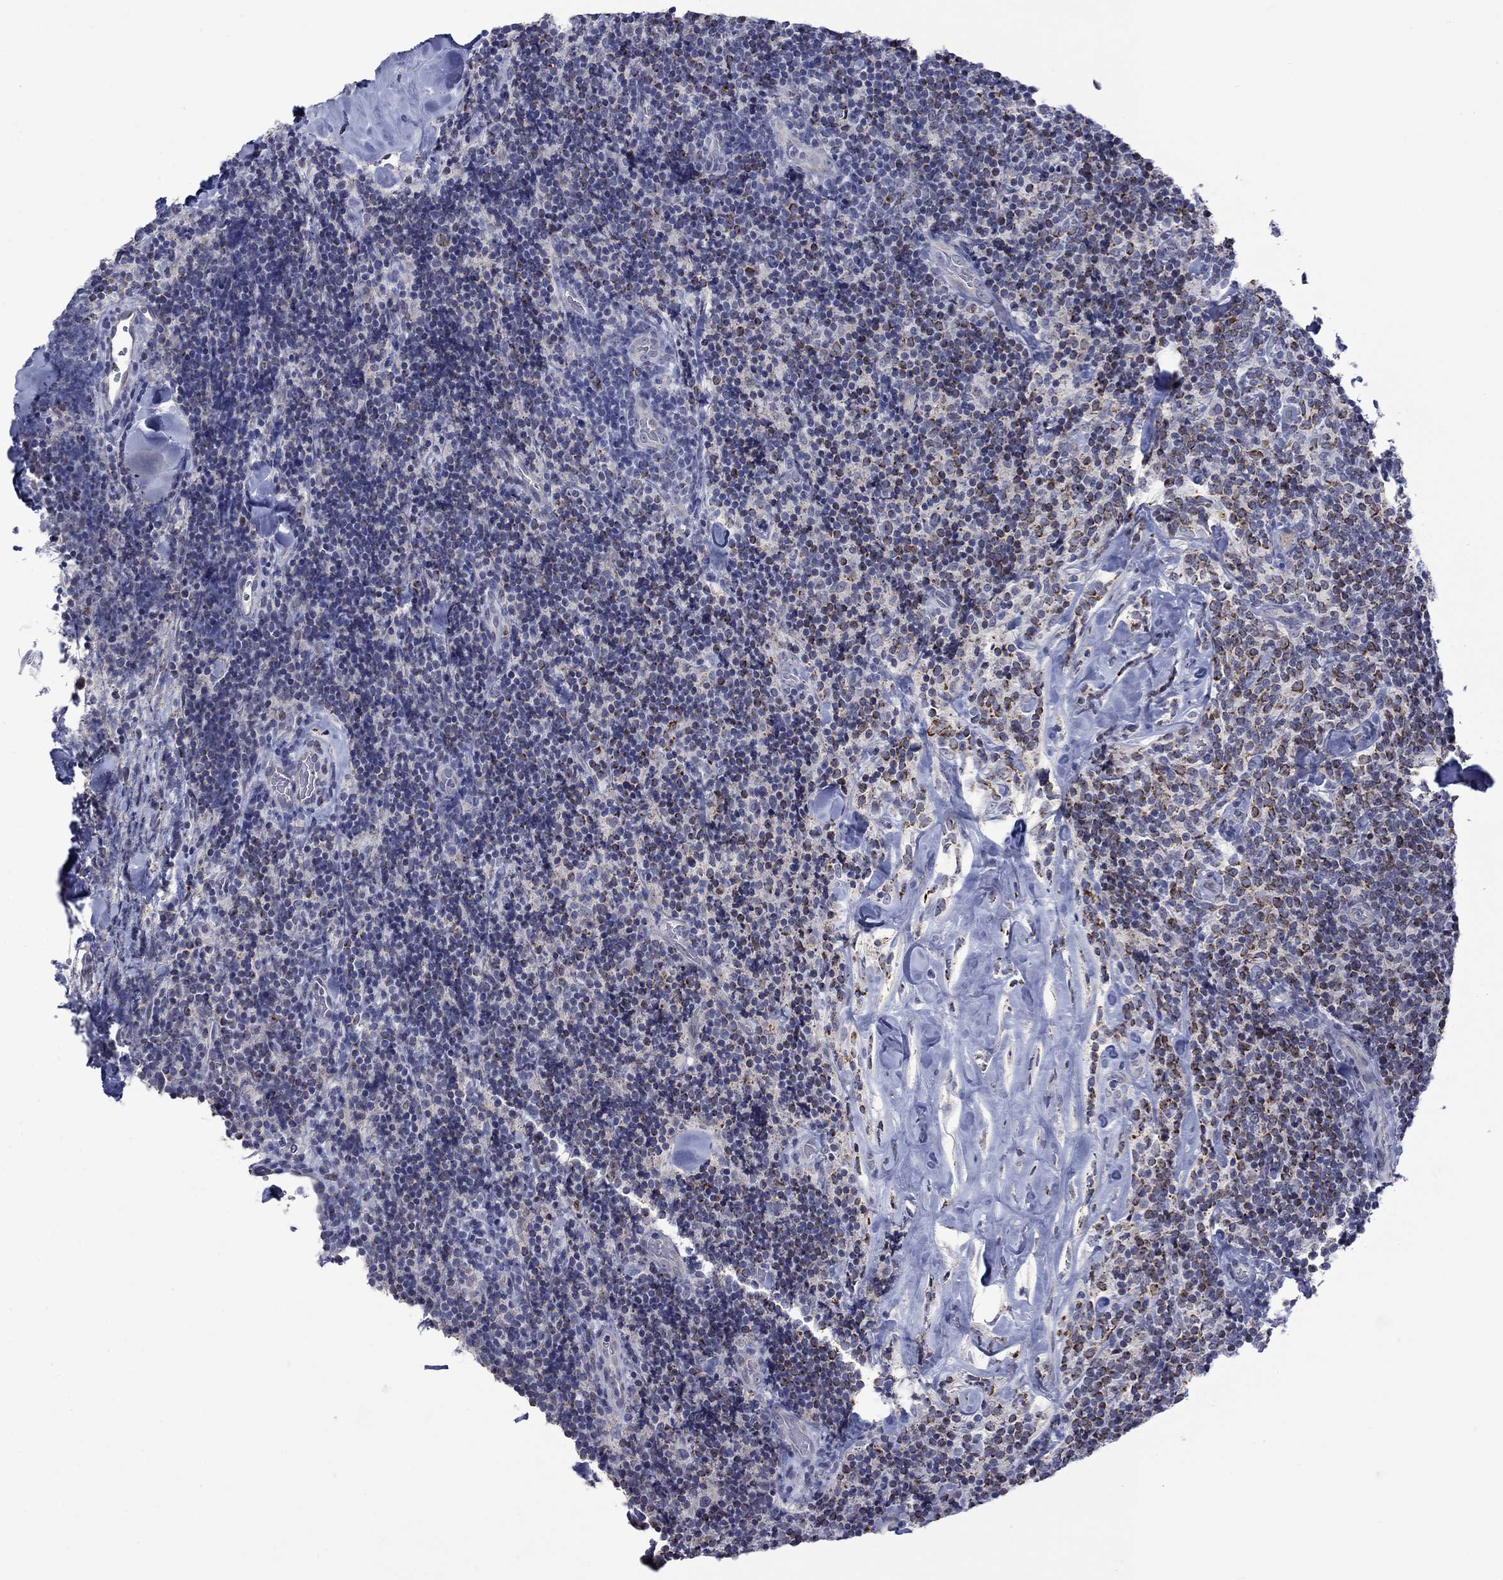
{"staining": {"intensity": "moderate", "quantity": "<25%", "location": "cytoplasmic/membranous"}, "tissue": "lymphoma", "cell_type": "Tumor cells", "image_type": "cancer", "snomed": [{"axis": "morphology", "description": "Malignant lymphoma, non-Hodgkin's type, Low grade"}, {"axis": "topography", "description": "Lymph node"}], "caption": "Tumor cells show low levels of moderate cytoplasmic/membranous positivity in approximately <25% of cells in human lymphoma. (DAB = brown stain, brightfield microscopy at high magnification).", "gene": "KCNJ16", "patient": {"sex": "female", "age": 56}}